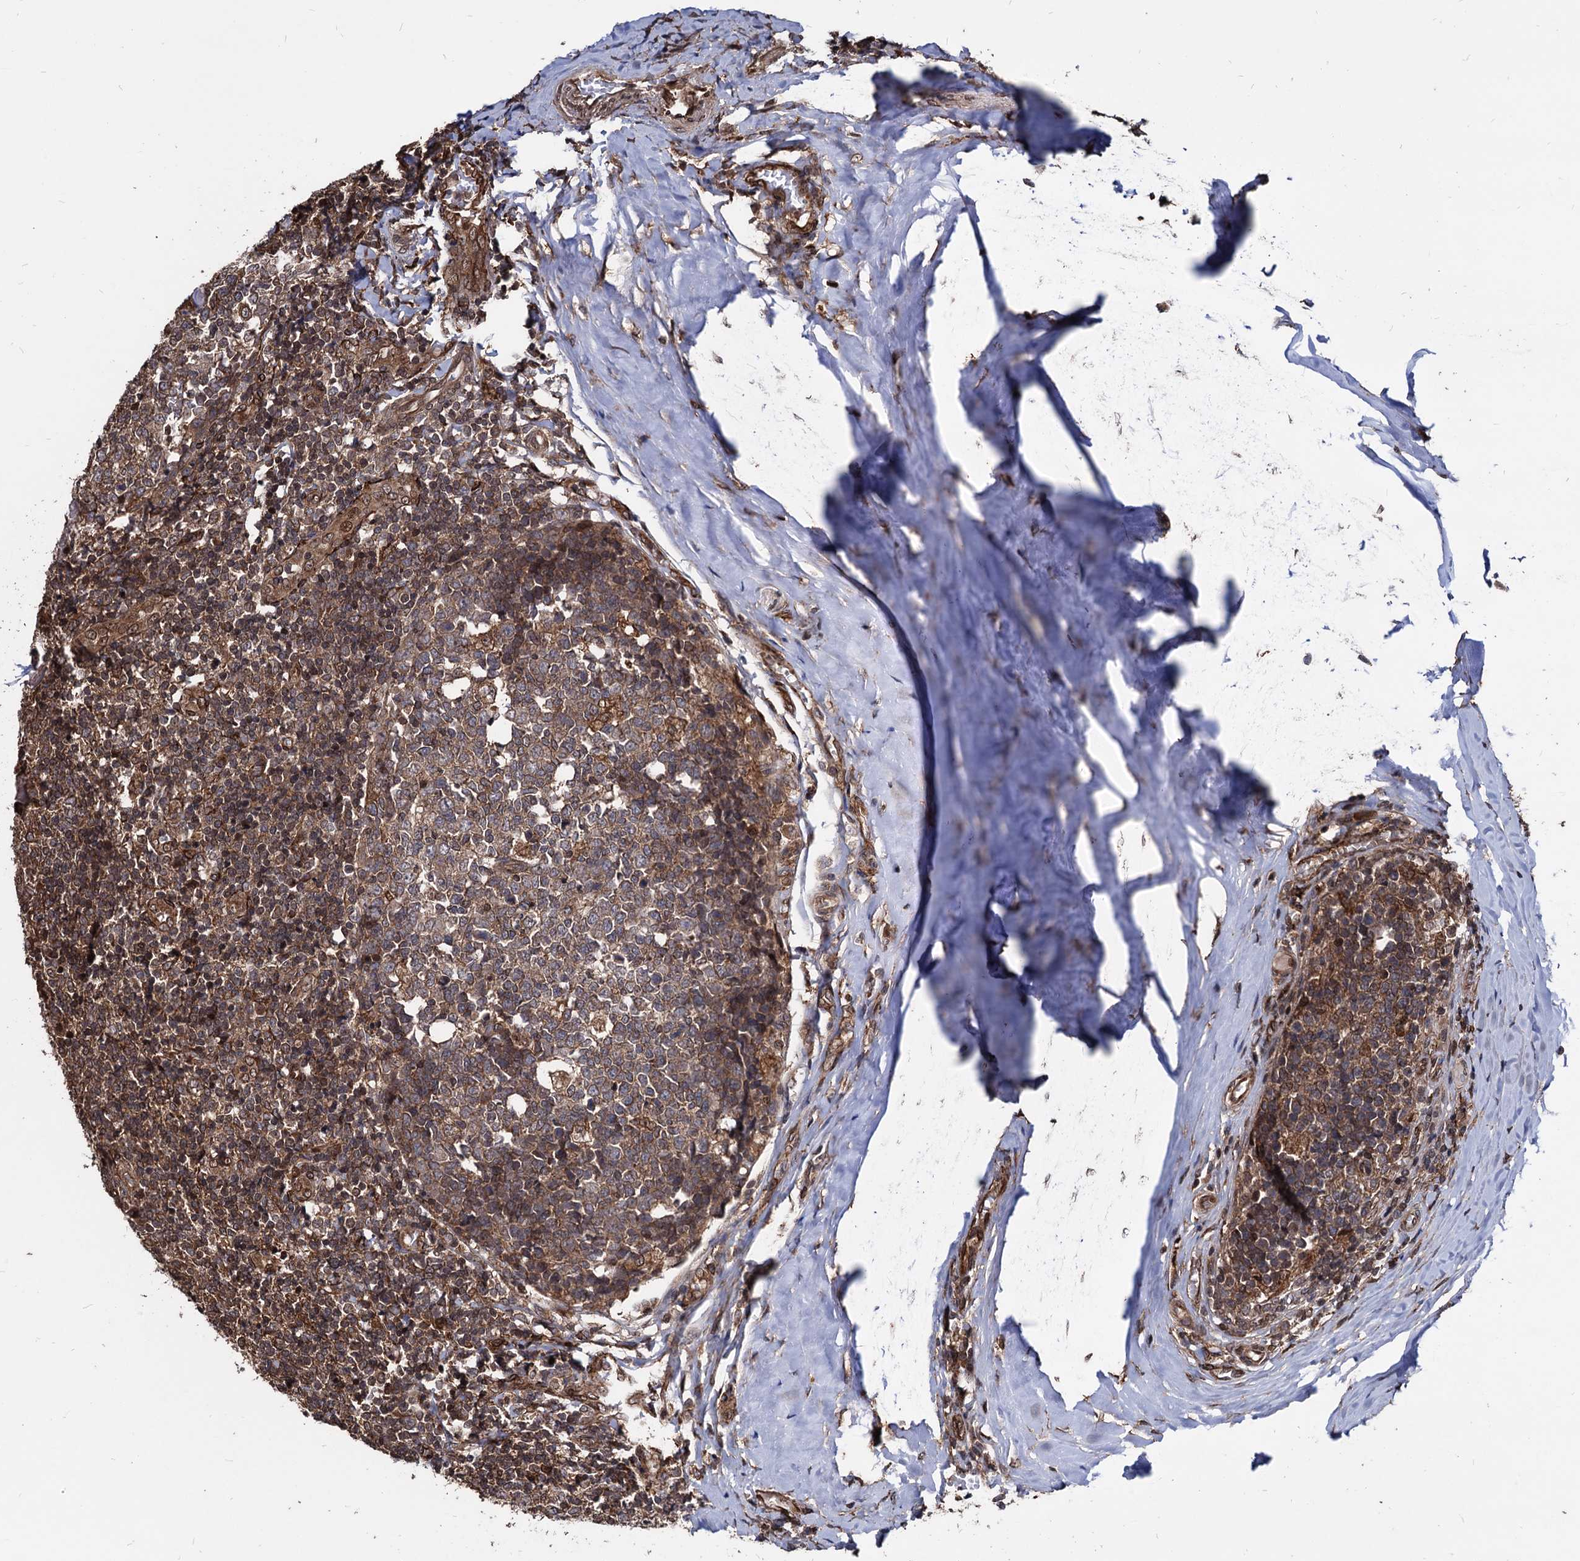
{"staining": {"intensity": "moderate", "quantity": ">75%", "location": "cytoplasmic/membranous"}, "tissue": "tonsil", "cell_type": "Germinal center cells", "image_type": "normal", "snomed": [{"axis": "morphology", "description": "Normal tissue, NOS"}, {"axis": "topography", "description": "Tonsil"}], "caption": "Tonsil stained with immunohistochemistry (IHC) demonstrates moderate cytoplasmic/membranous positivity in about >75% of germinal center cells.", "gene": "ANKRD12", "patient": {"sex": "female", "age": 19}}